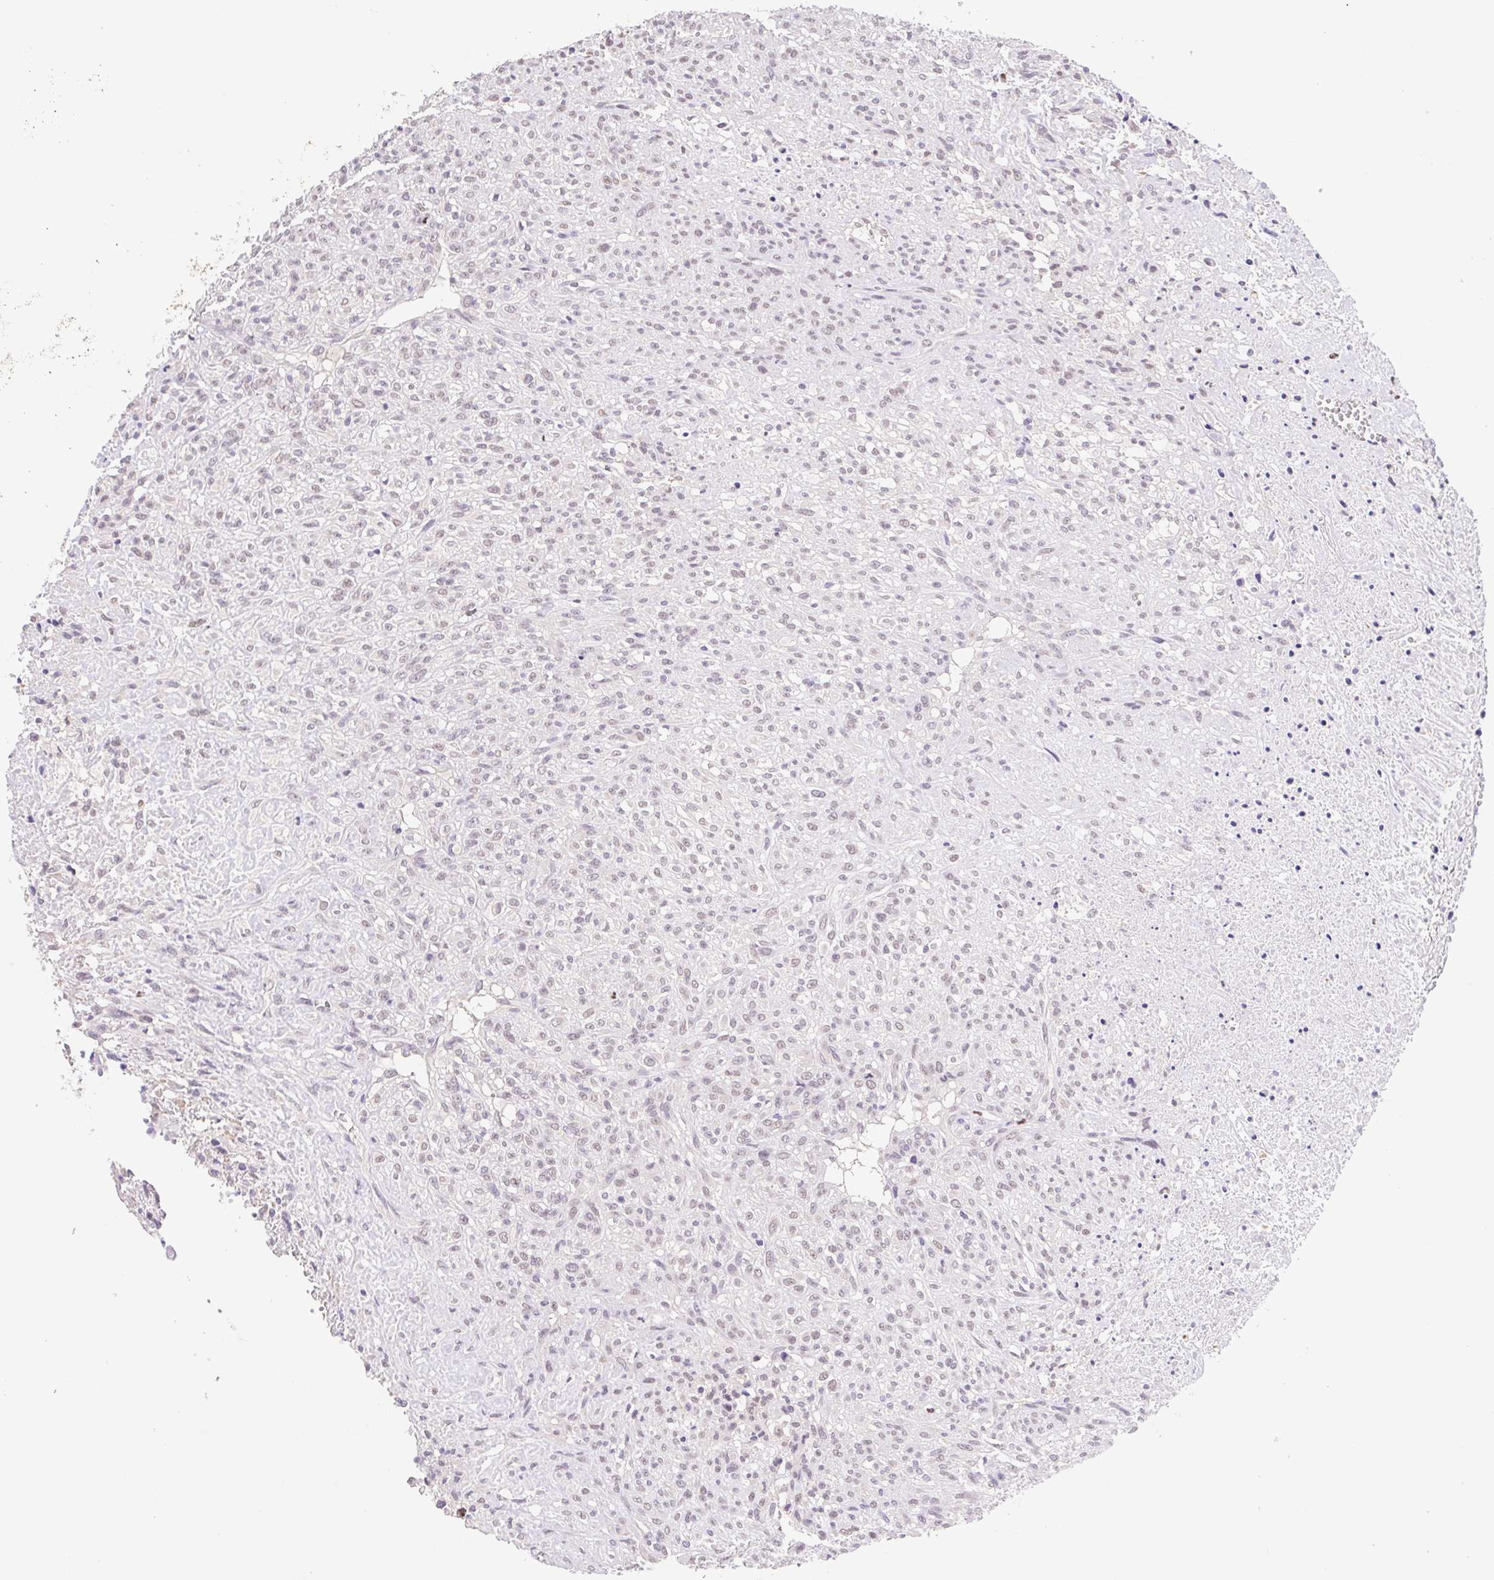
{"staining": {"intensity": "negative", "quantity": "none", "location": "none"}, "tissue": "renal cancer", "cell_type": "Tumor cells", "image_type": "cancer", "snomed": [{"axis": "morphology", "description": "Adenocarcinoma, NOS"}, {"axis": "topography", "description": "Kidney"}], "caption": "Renal cancer (adenocarcinoma) stained for a protein using immunohistochemistry reveals no expression tumor cells.", "gene": "L3MBTL4", "patient": {"sex": "male", "age": 58}}